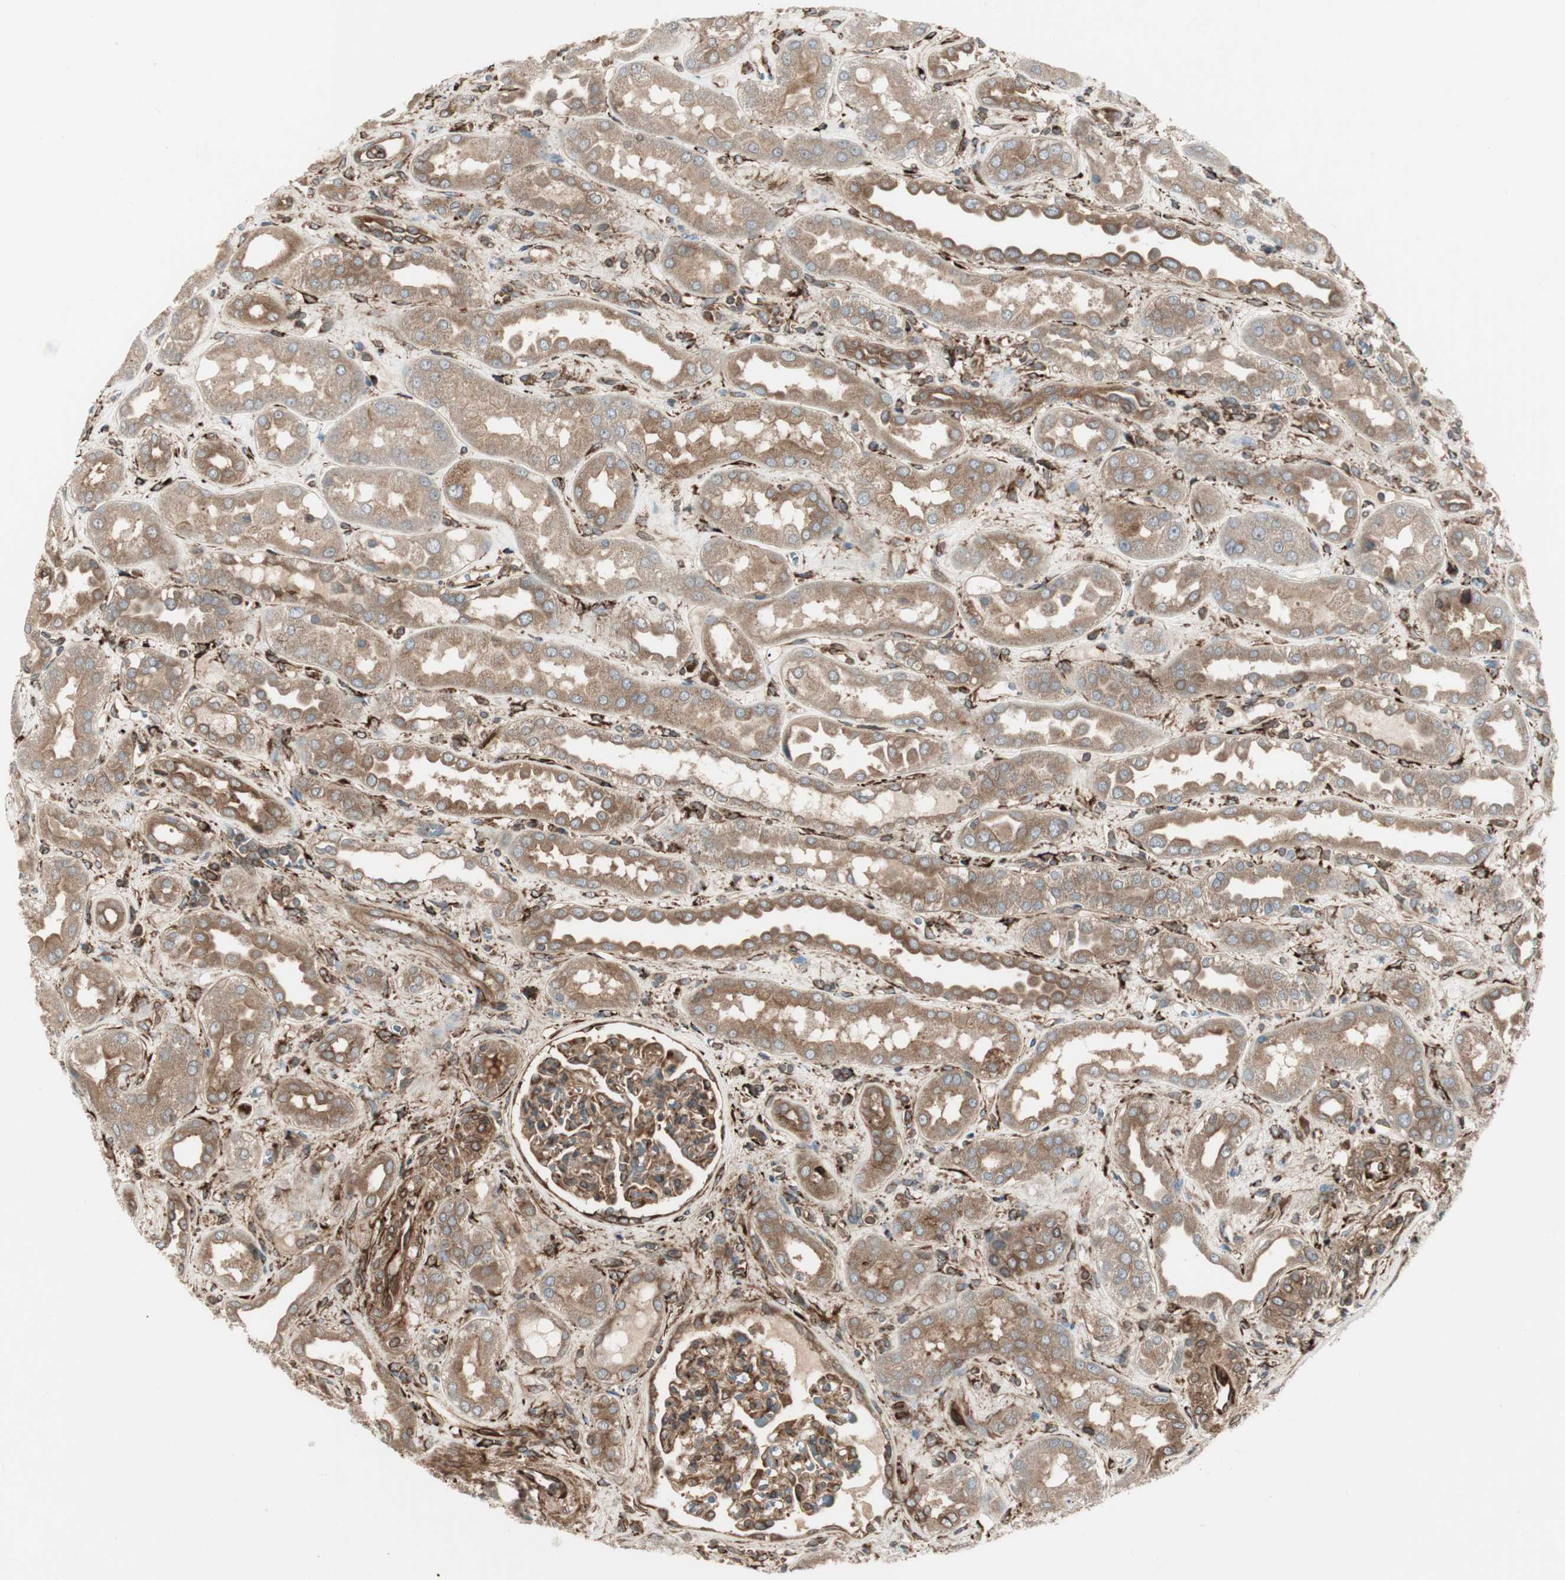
{"staining": {"intensity": "moderate", "quantity": ">75%", "location": "cytoplasmic/membranous"}, "tissue": "kidney", "cell_type": "Cells in glomeruli", "image_type": "normal", "snomed": [{"axis": "morphology", "description": "Normal tissue, NOS"}, {"axis": "topography", "description": "Kidney"}], "caption": "Protein analysis of unremarkable kidney reveals moderate cytoplasmic/membranous staining in approximately >75% of cells in glomeruli. The staining is performed using DAB brown chromogen to label protein expression. The nuclei are counter-stained blue using hematoxylin.", "gene": "PRKG1", "patient": {"sex": "male", "age": 59}}